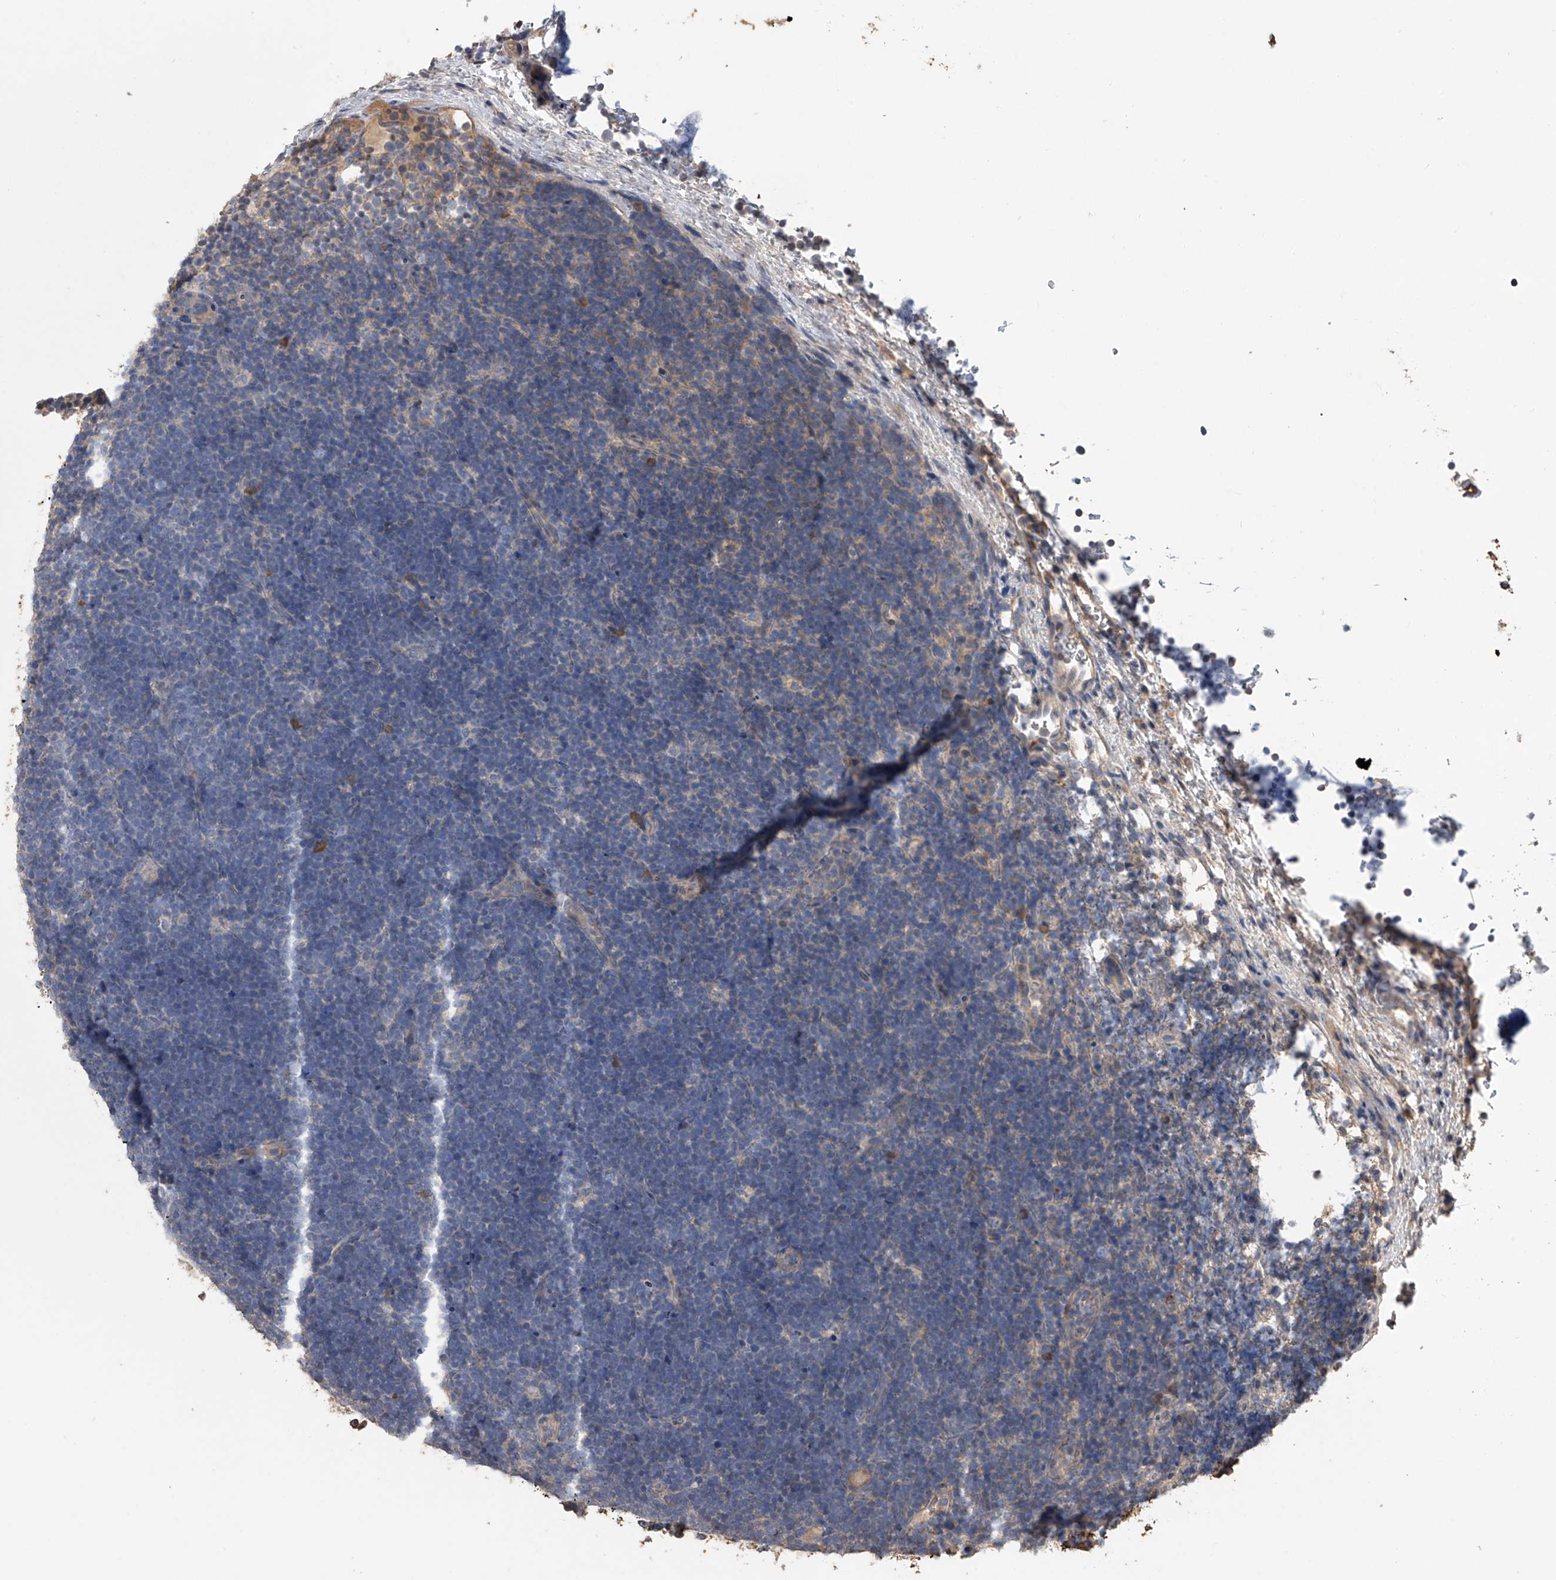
{"staining": {"intensity": "negative", "quantity": "none", "location": "none"}, "tissue": "lymphoma", "cell_type": "Tumor cells", "image_type": "cancer", "snomed": [{"axis": "morphology", "description": "Malignant lymphoma, non-Hodgkin's type, High grade"}, {"axis": "topography", "description": "Lymph node"}], "caption": "This histopathology image is of lymphoma stained with IHC to label a protein in brown with the nuclei are counter-stained blue. There is no expression in tumor cells.", "gene": "ZNF343", "patient": {"sex": "male", "age": 13}}